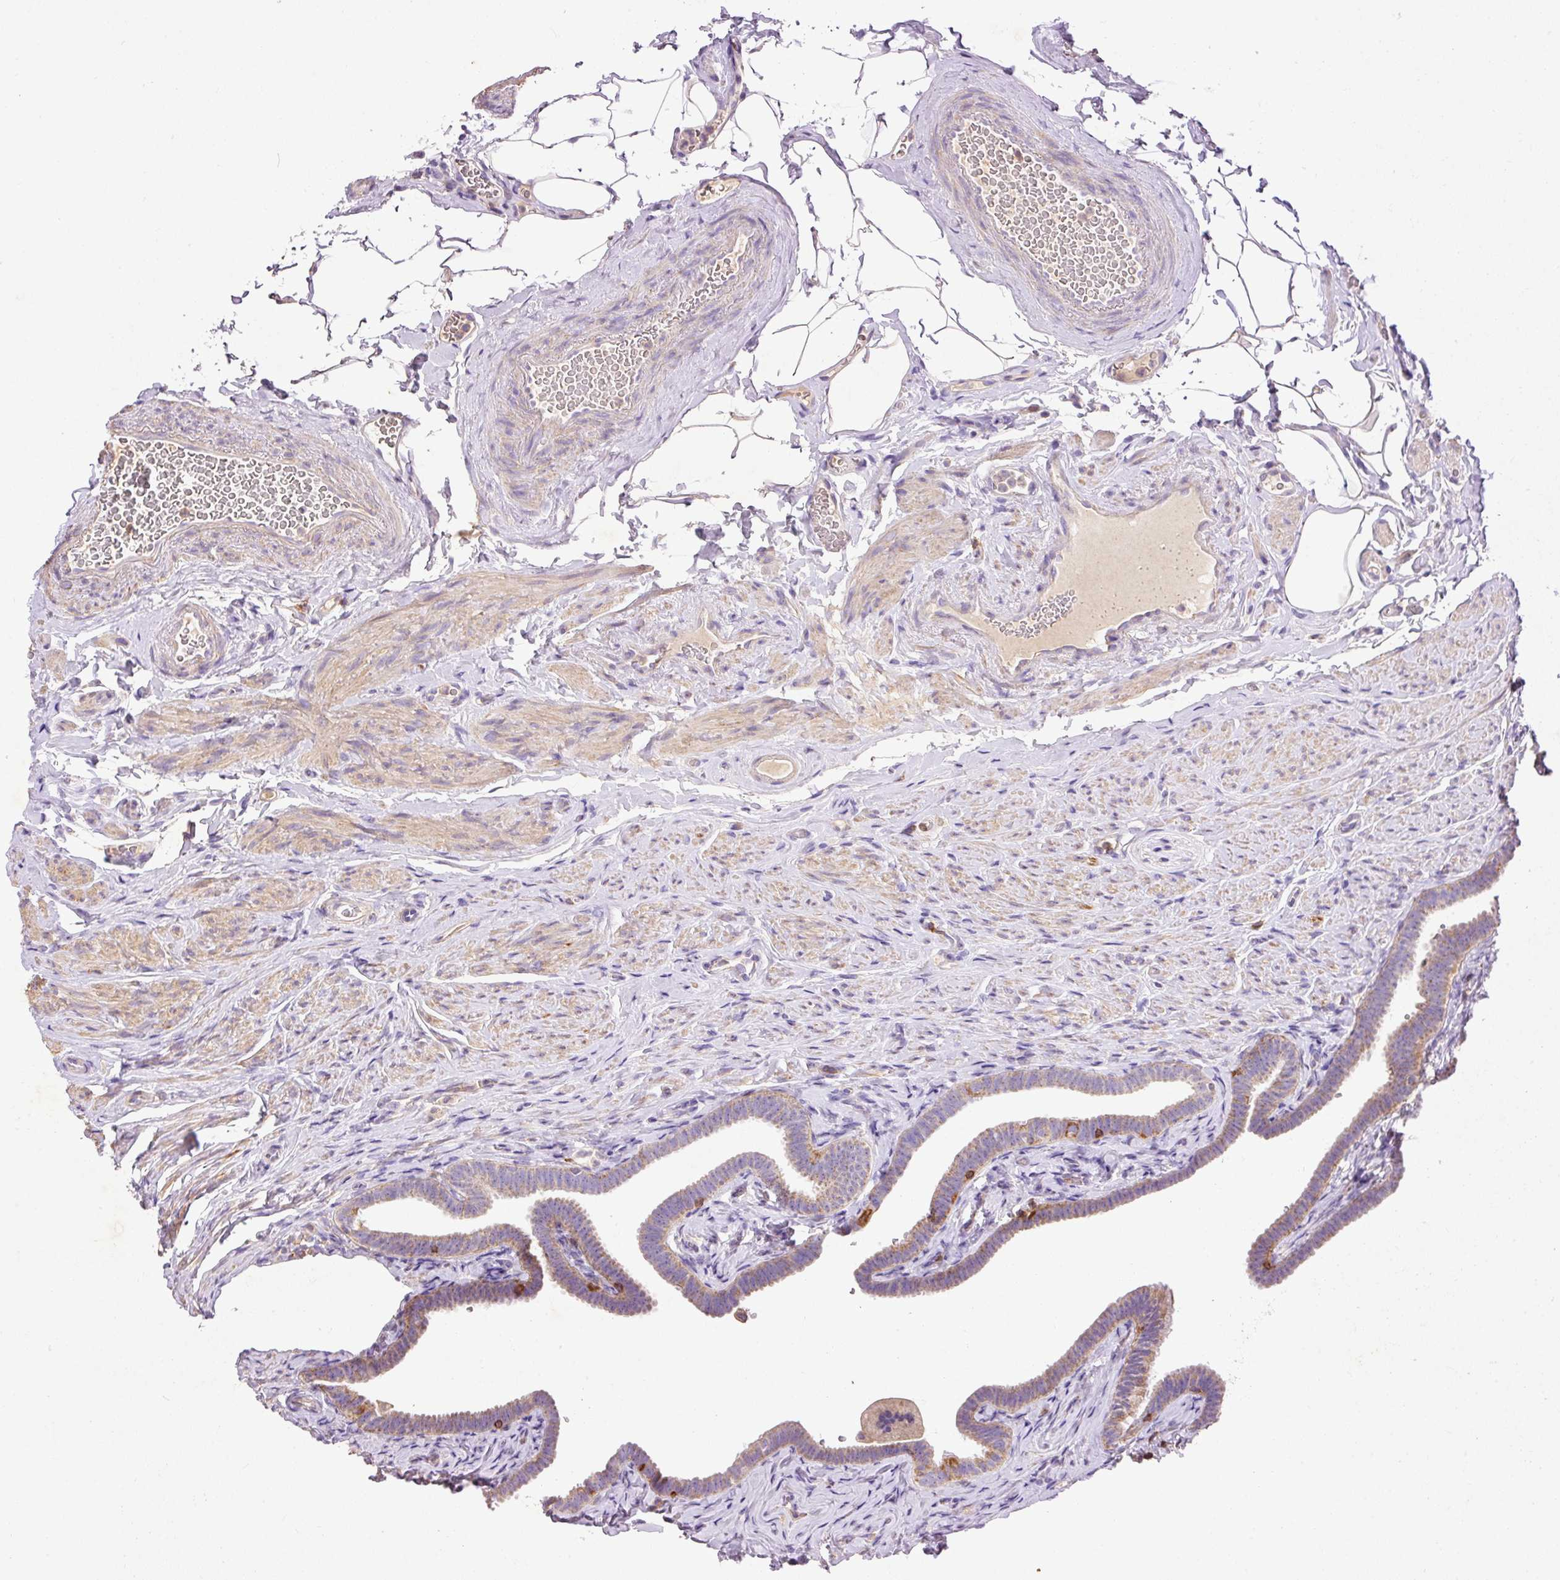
{"staining": {"intensity": "weak", "quantity": ">75%", "location": "cytoplasmic/membranous"}, "tissue": "fallopian tube", "cell_type": "Glandular cells", "image_type": "normal", "snomed": [{"axis": "morphology", "description": "Normal tissue, NOS"}, {"axis": "topography", "description": "Fallopian tube"}], "caption": "High-power microscopy captured an immunohistochemistry image of unremarkable fallopian tube, revealing weak cytoplasmic/membranous positivity in about >75% of glandular cells.", "gene": "IMMT", "patient": {"sex": "female", "age": 69}}